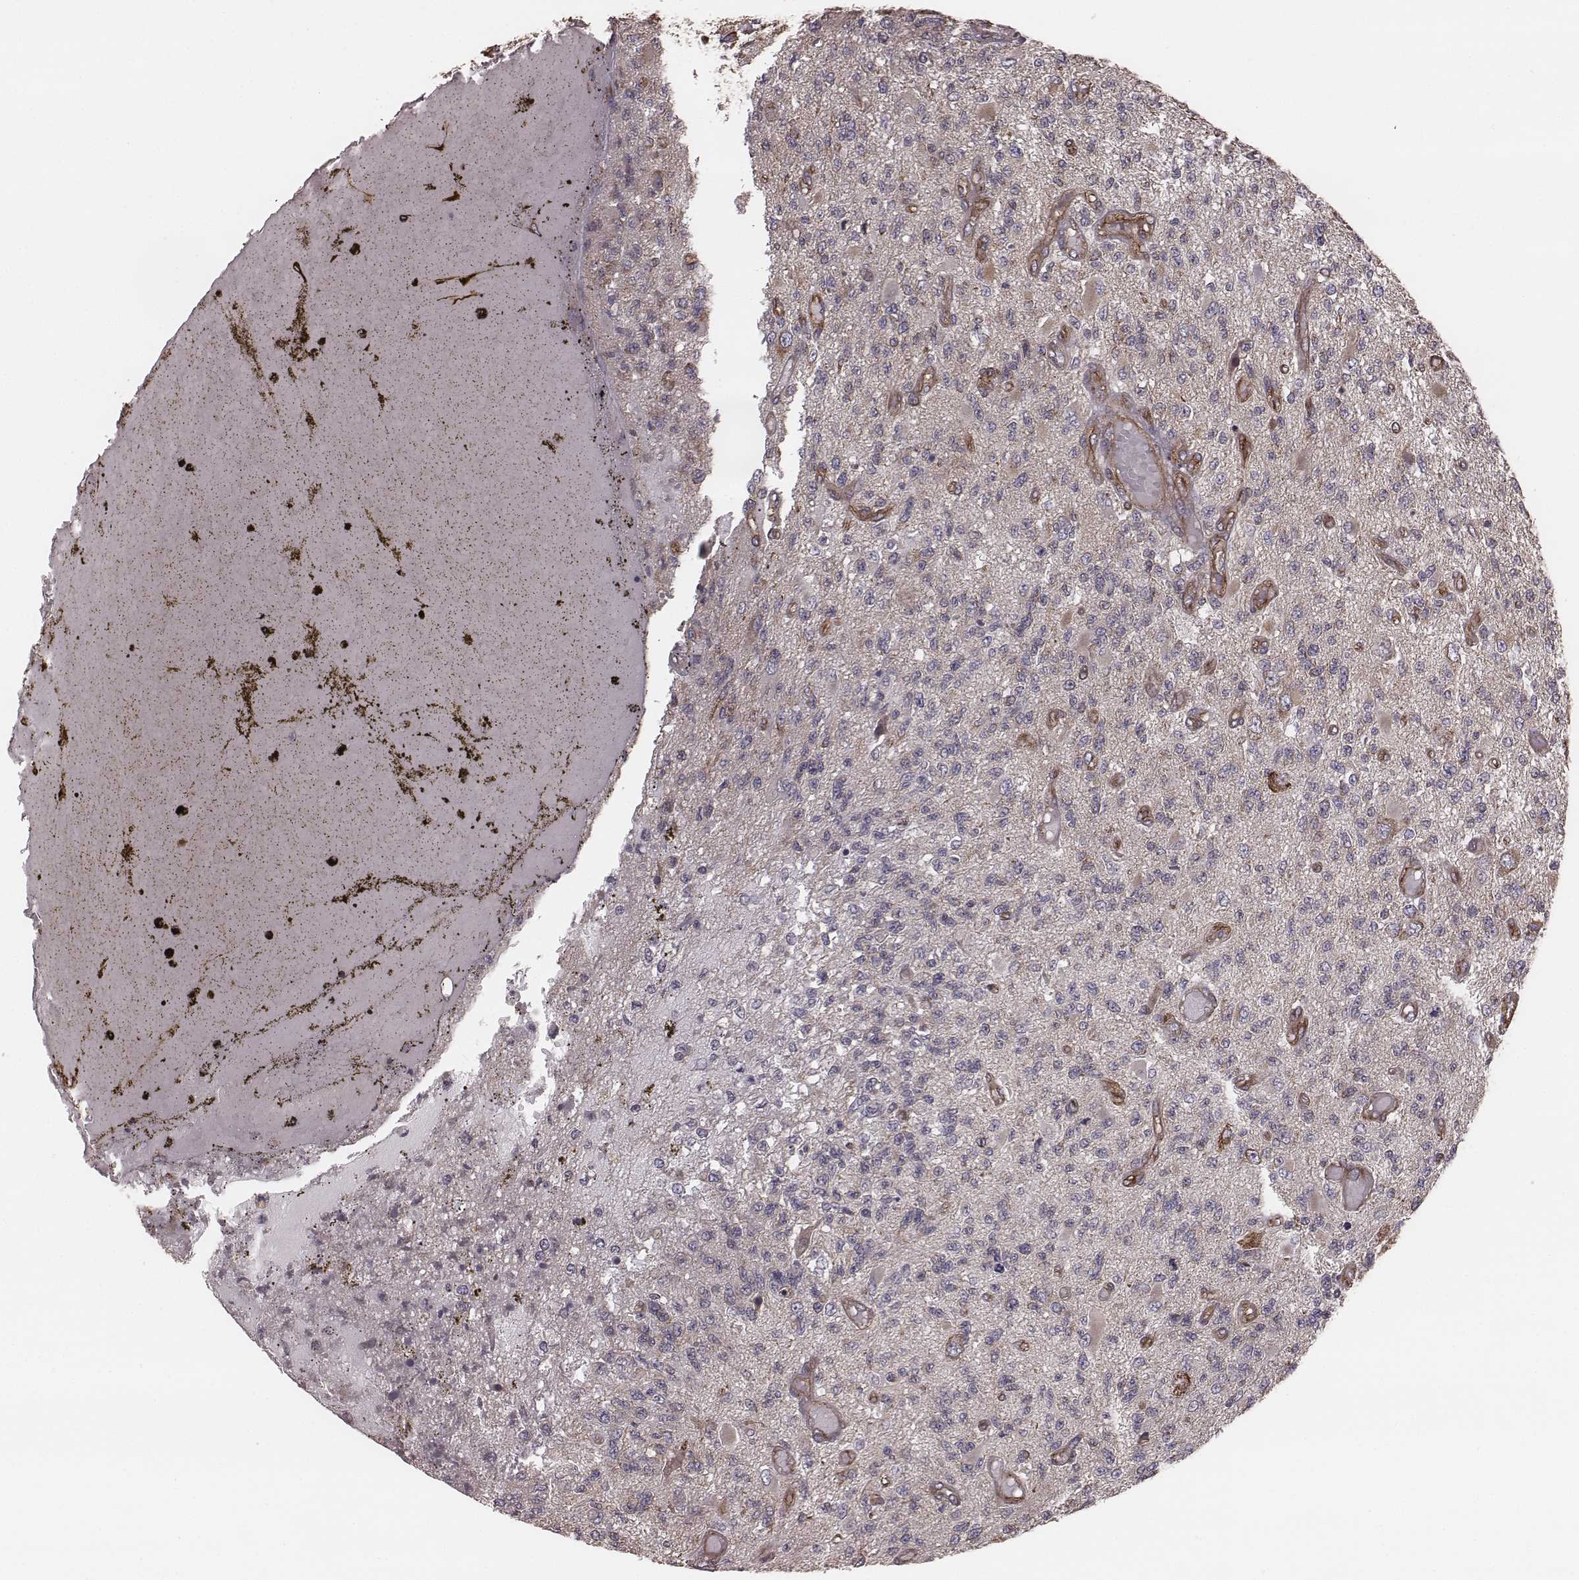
{"staining": {"intensity": "weak", "quantity": "<25%", "location": "cytoplasmic/membranous"}, "tissue": "glioma", "cell_type": "Tumor cells", "image_type": "cancer", "snomed": [{"axis": "morphology", "description": "Glioma, malignant, High grade"}, {"axis": "topography", "description": "Brain"}], "caption": "Immunohistochemical staining of human glioma demonstrates no significant staining in tumor cells. (Brightfield microscopy of DAB (3,3'-diaminobenzidine) IHC at high magnification).", "gene": "PALMD", "patient": {"sex": "female", "age": 63}}